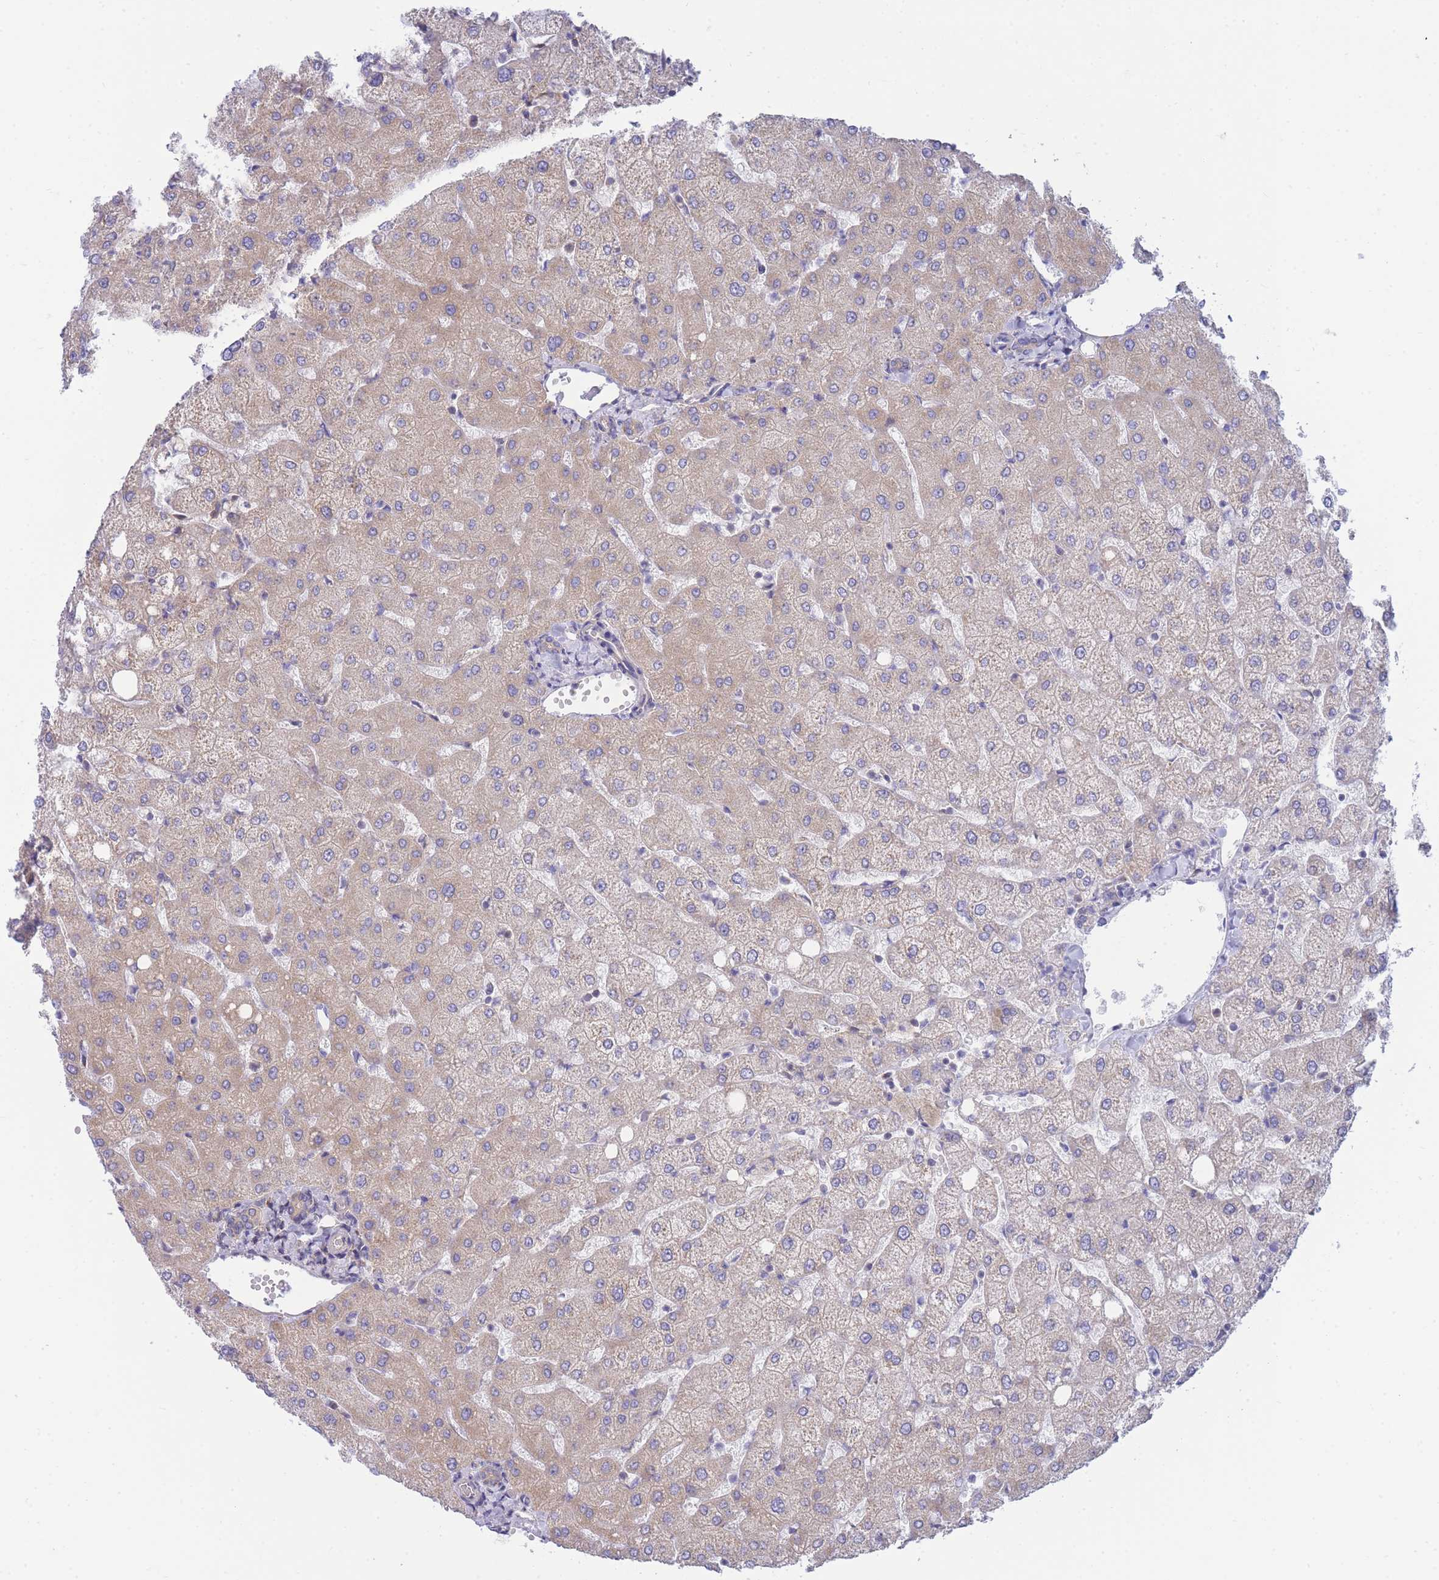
{"staining": {"intensity": "weak", "quantity": "25%-75%", "location": "cytoplasmic/membranous"}, "tissue": "liver", "cell_type": "Cholangiocytes", "image_type": "normal", "snomed": [{"axis": "morphology", "description": "Normal tissue, NOS"}, {"axis": "topography", "description": "Liver"}], "caption": "Weak cytoplasmic/membranous protein positivity is identified in about 25%-75% of cholangiocytes in liver. The protein is stained brown, and the nuclei are stained in blue (DAB IHC with brightfield microscopy, high magnification).", "gene": "SH2B2", "patient": {"sex": "female", "age": 54}}